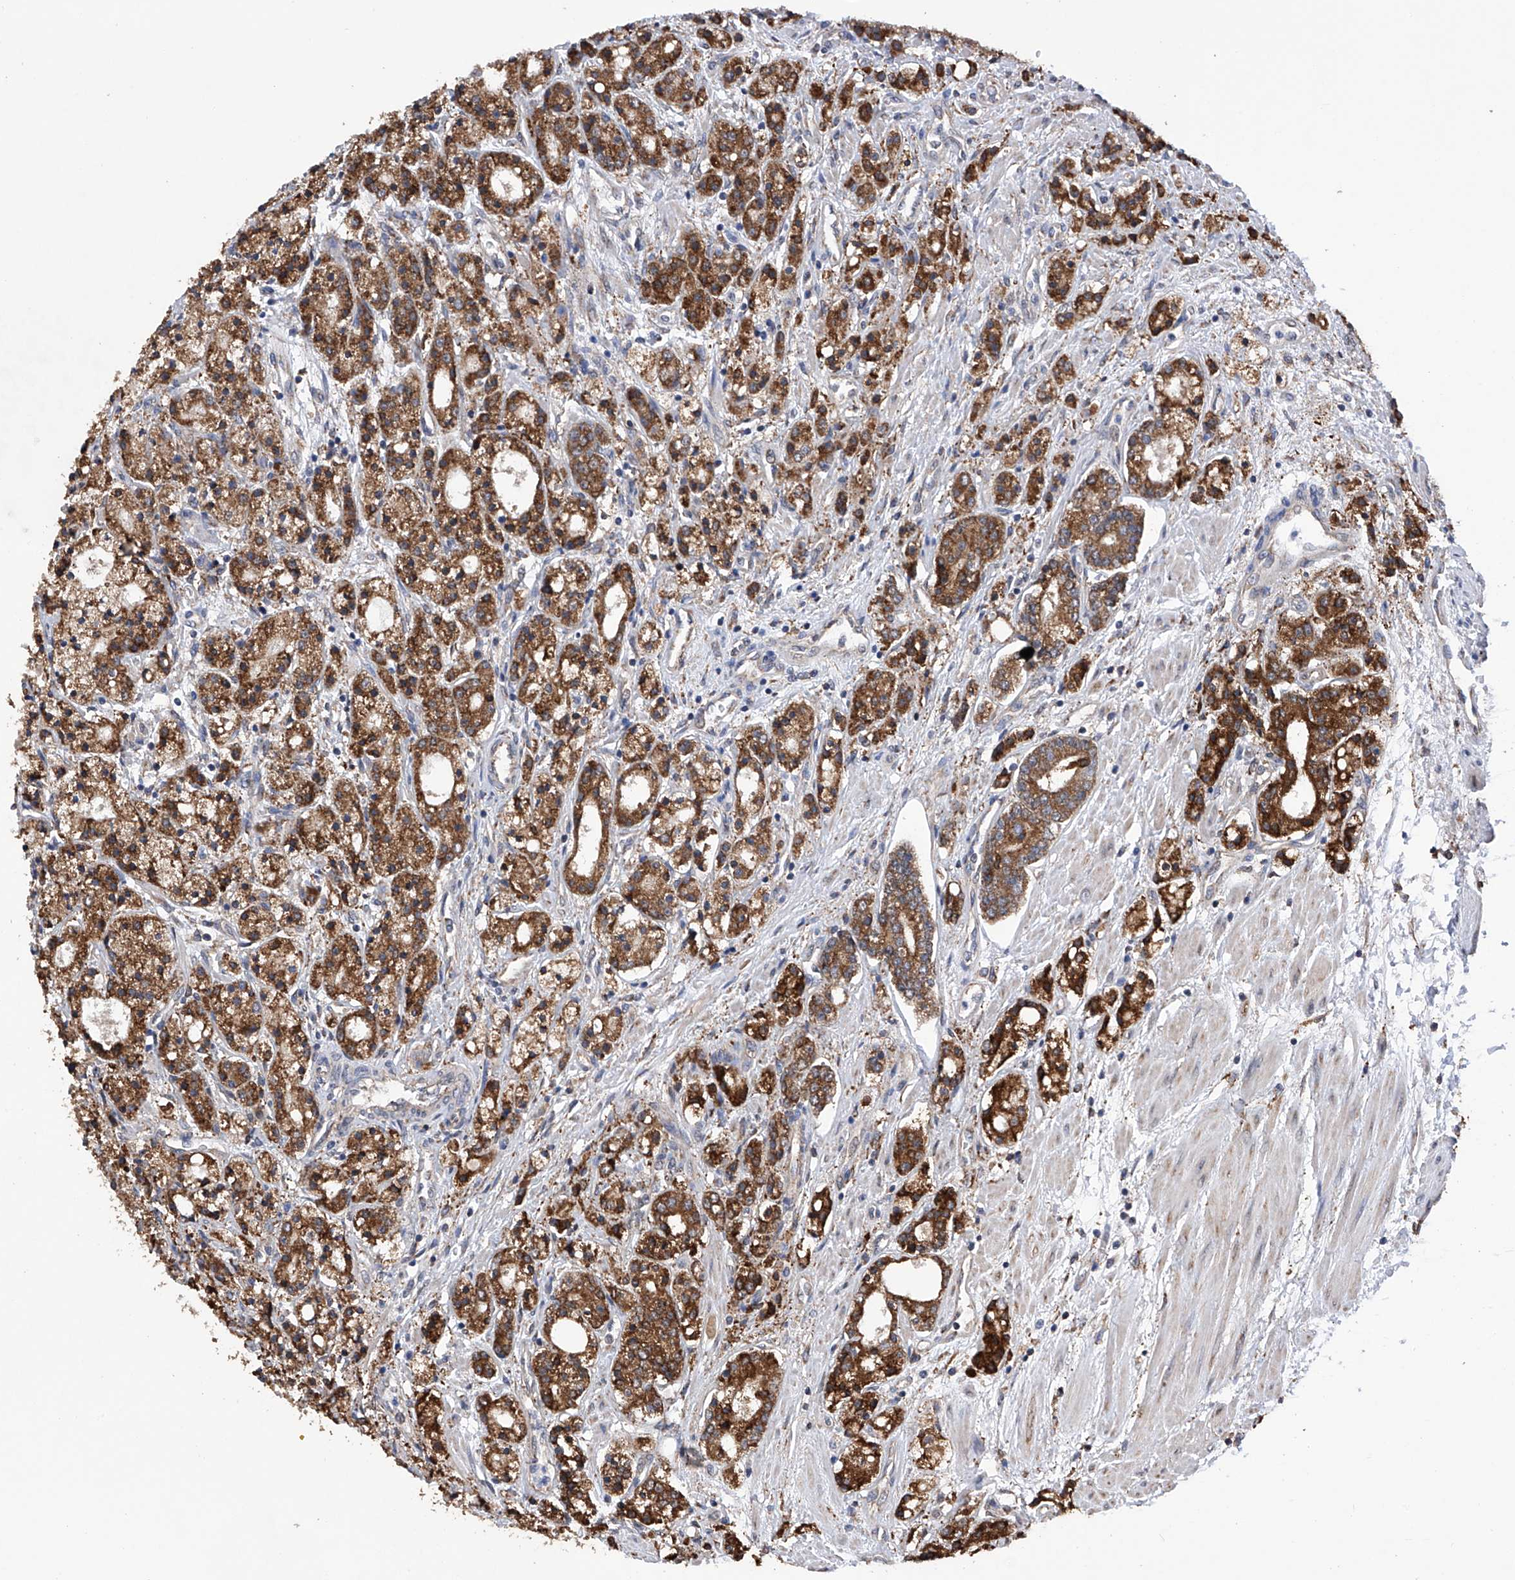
{"staining": {"intensity": "strong", "quantity": ">75%", "location": "cytoplasmic/membranous"}, "tissue": "prostate cancer", "cell_type": "Tumor cells", "image_type": "cancer", "snomed": [{"axis": "morphology", "description": "Adenocarcinoma, High grade"}, {"axis": "topography", "description": "Prostate"}], "caption": "Immunohistochemical staining of human prostate cancer (adenocarcinoma (high-grade)) reveals high levels of strong cytoplasmic/membranous expression in approximately >75% of tumor cells.", "gene": "DNAH8", "patient": {"sex": "male", "age": 60}}